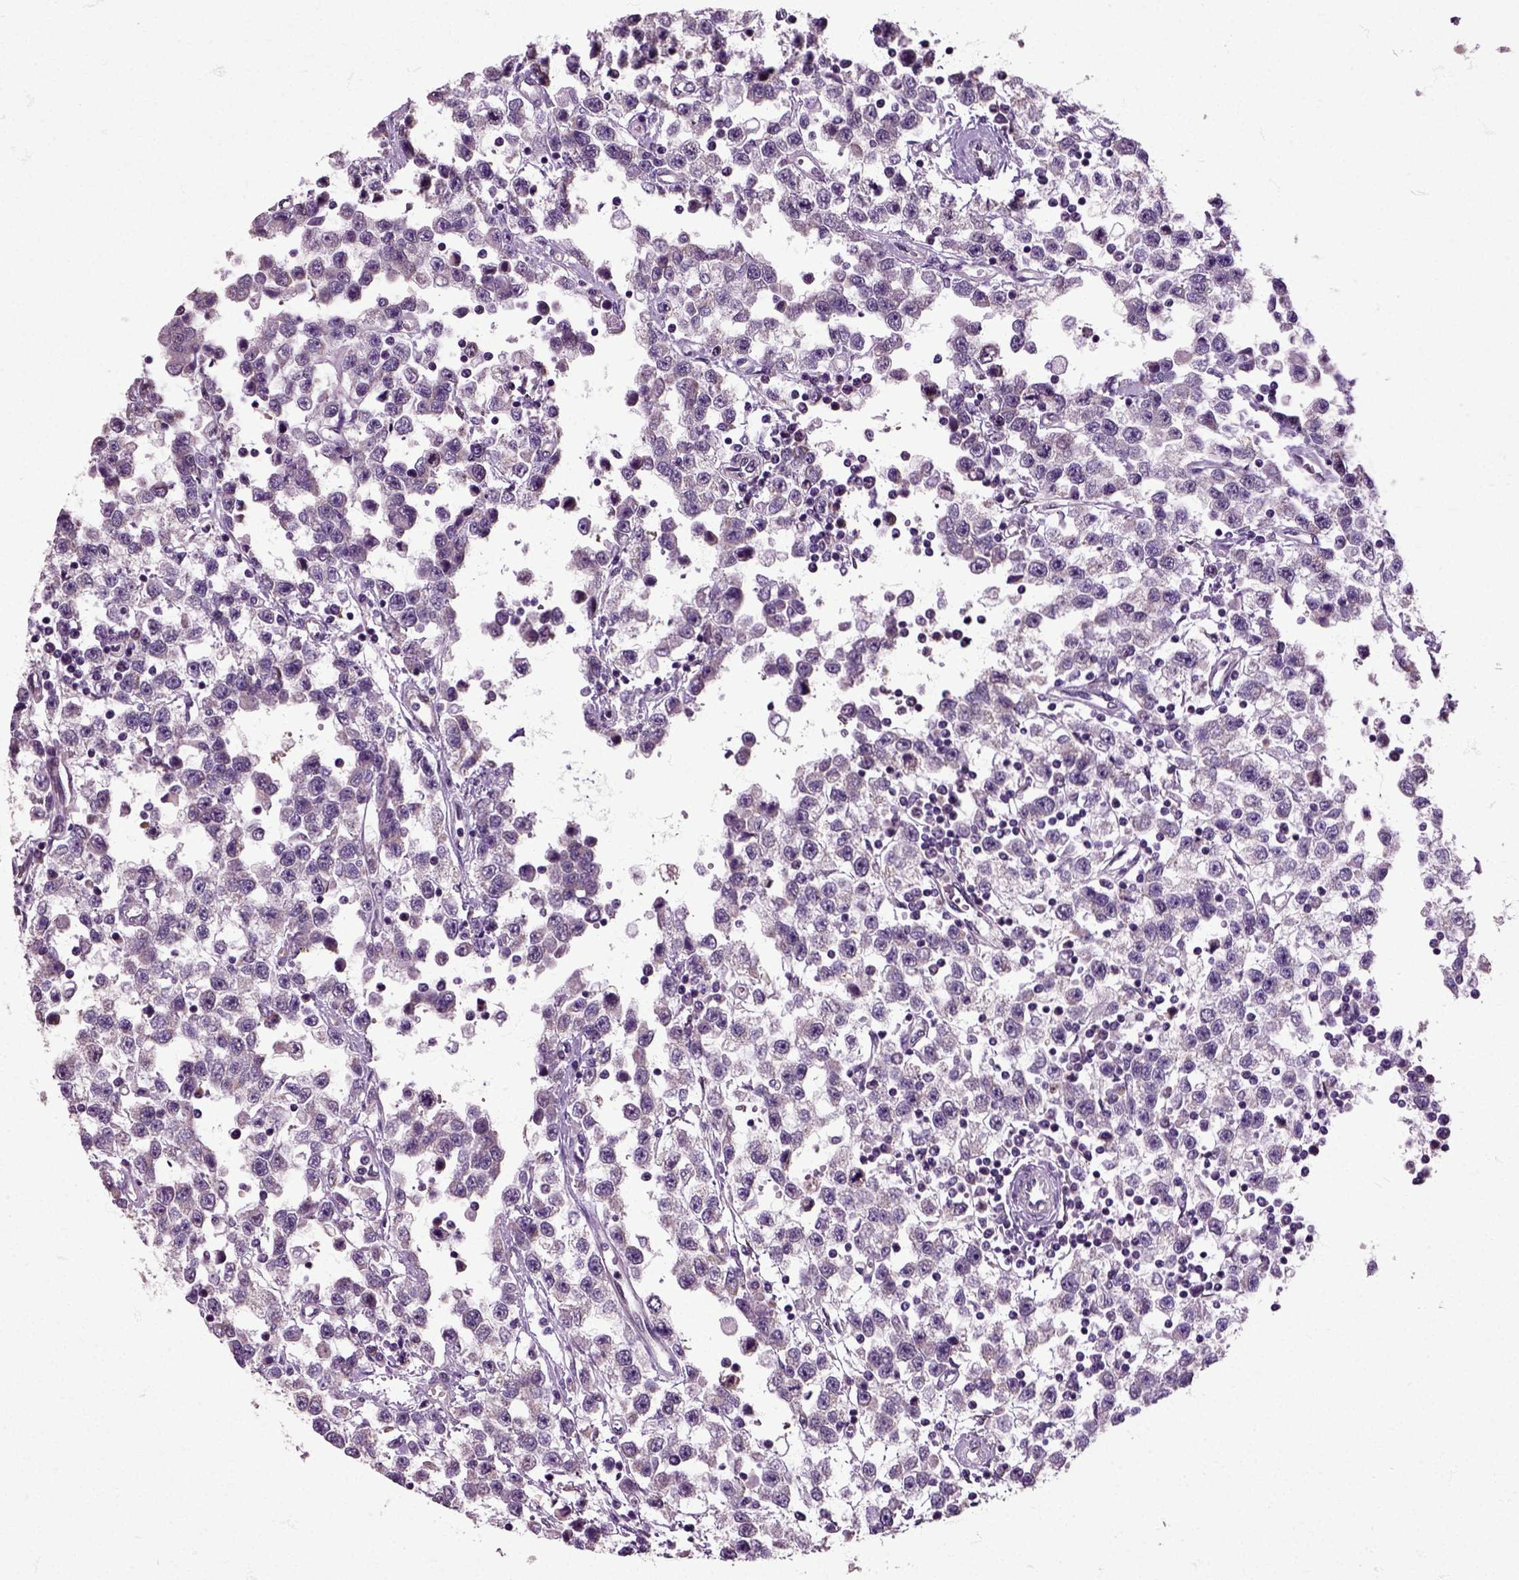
{"staining": {"intensity": "negative", "quantity": "none", "location": "none"}, "tissue": "testis cancer", "cell_type": "Tumor cells", "image_type": "cancer", "snomed": [{"axis": "morphology", "description": "Seminoma, NOS"}, {"axis": "topography", "description": "Testis"}], "caption": "Immunohistochemistry (IHC) photomicrograph of human testis seminoma stained for a protein (brown), which displays no expression in tumor cells.", "gene": "HSPA2", "patient": {"sex": "male", "age": 34}}